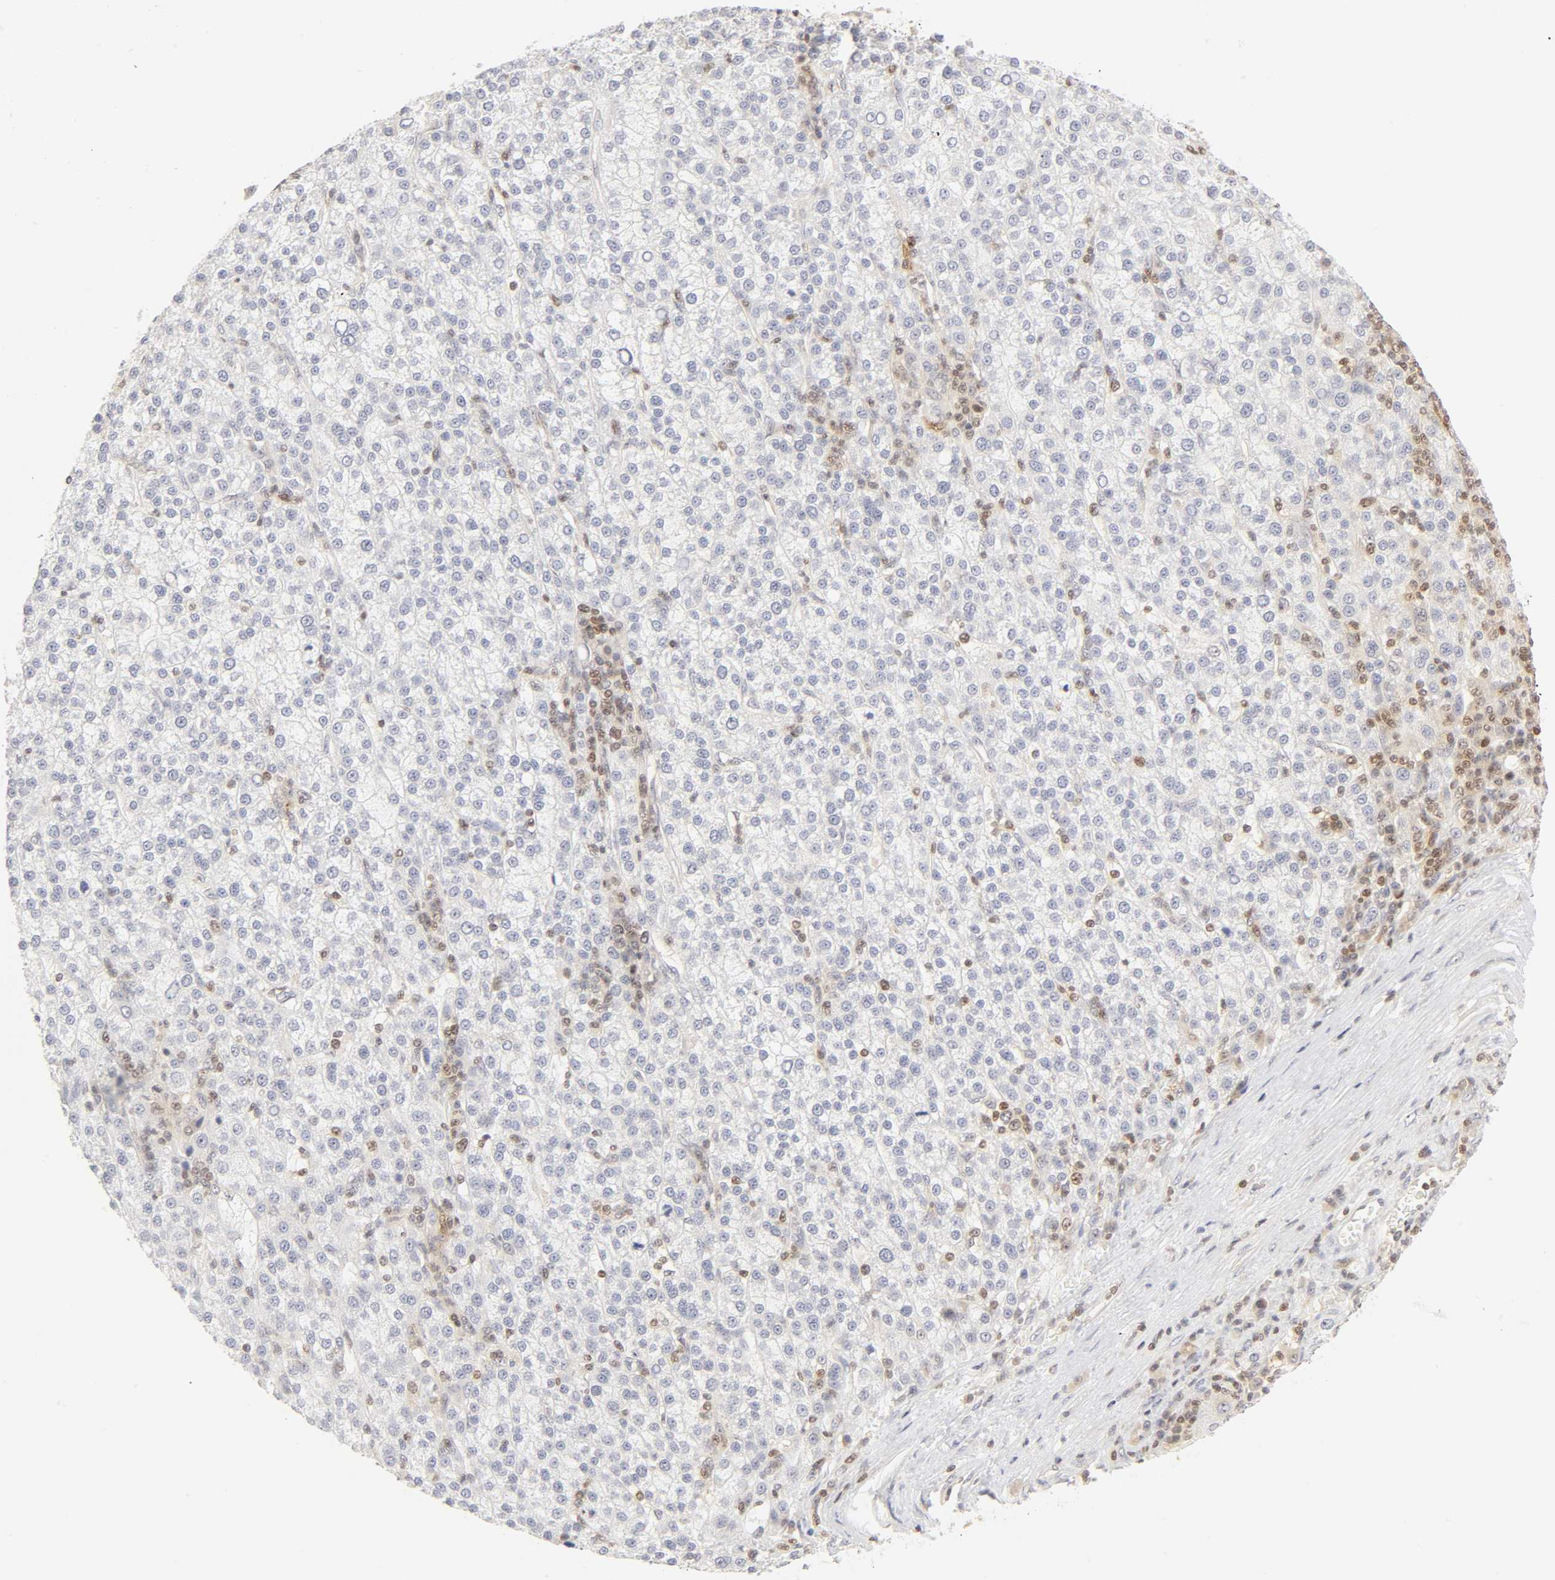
{"staining": {"intensity": "negative", "quantity": "none", "location": "none"}, "tissue": "liver cancer", "cell_type": "Tumor cells", "image_type": "cancer", "snomed": [{"axis": "morphology", "description": "Carcinoma, Hepatocellular, NOS"}, {"axis": "topography", "description": "Liver"}], "caption": "High power microscopy micrograph of an IHC histopathology image of liver cancer, revealing no significant staining in tumor cells.", "gene": "KIF2A", "patient": {"sex": "female", "age": 58}}